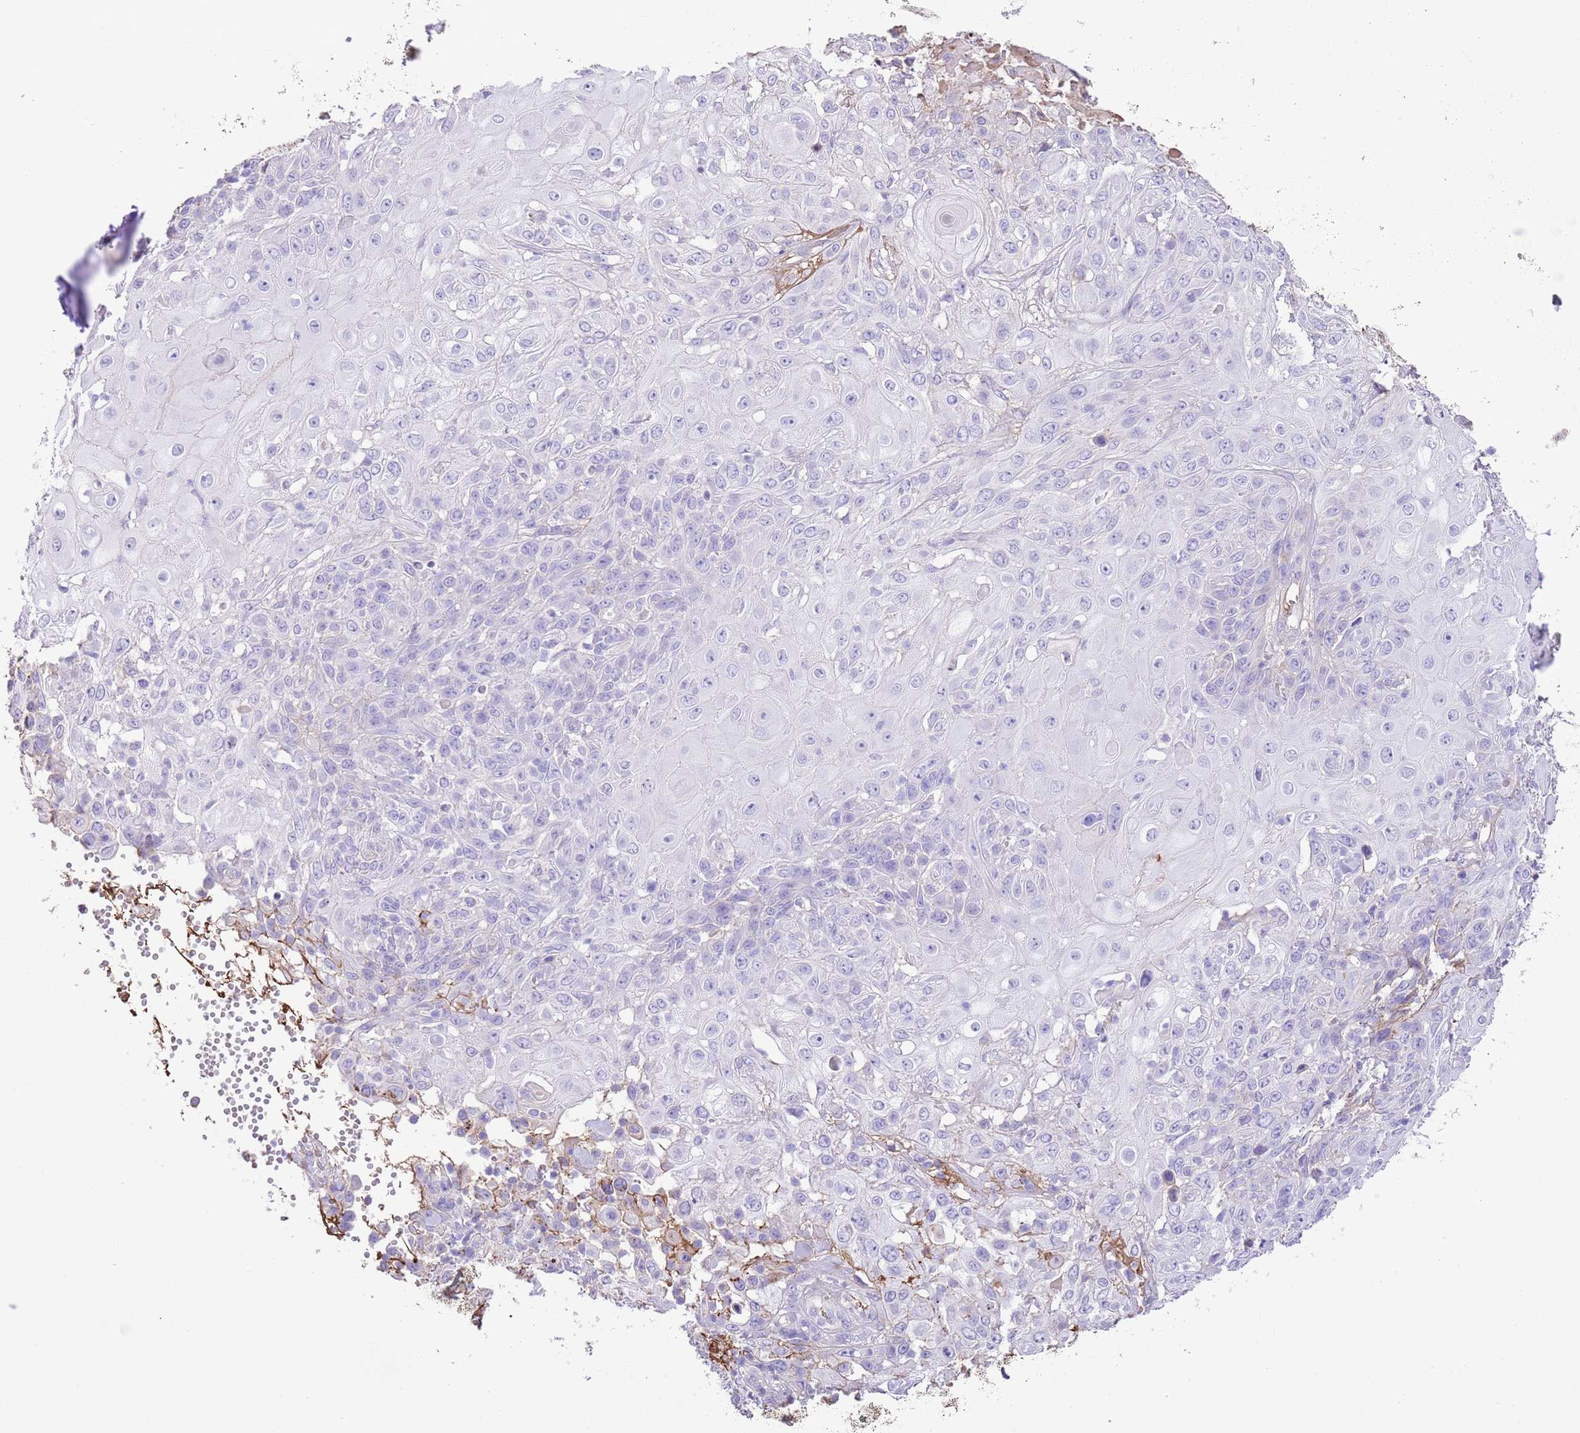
{"staining": {"intensity": "negative", "quantity": "none", "location": "none"}, "tissue": "skin cancer", "cell_type": "Tumor cells", "image_type": "cancer", "snomed": [{"axis": "morphology", "description": "Normal tissue, NOS"}, {"axis": "morphology", "description": "Squamous cell carcinoma, NOS"}, {"axis": "topography", "description": "Skin"}, {"axis": "topography", "description": "Cartilage tissue"}], "caption": "This photomicrograph is of squamous cell carcinoma (skin) stained with immunohistochemistry (IHC) to label a protein in brown with the nuclei are counter-stained blue. There is no staining in tumor cells.", "gene": "IGF1", "patient": {"sex": "female", "age": 79}}